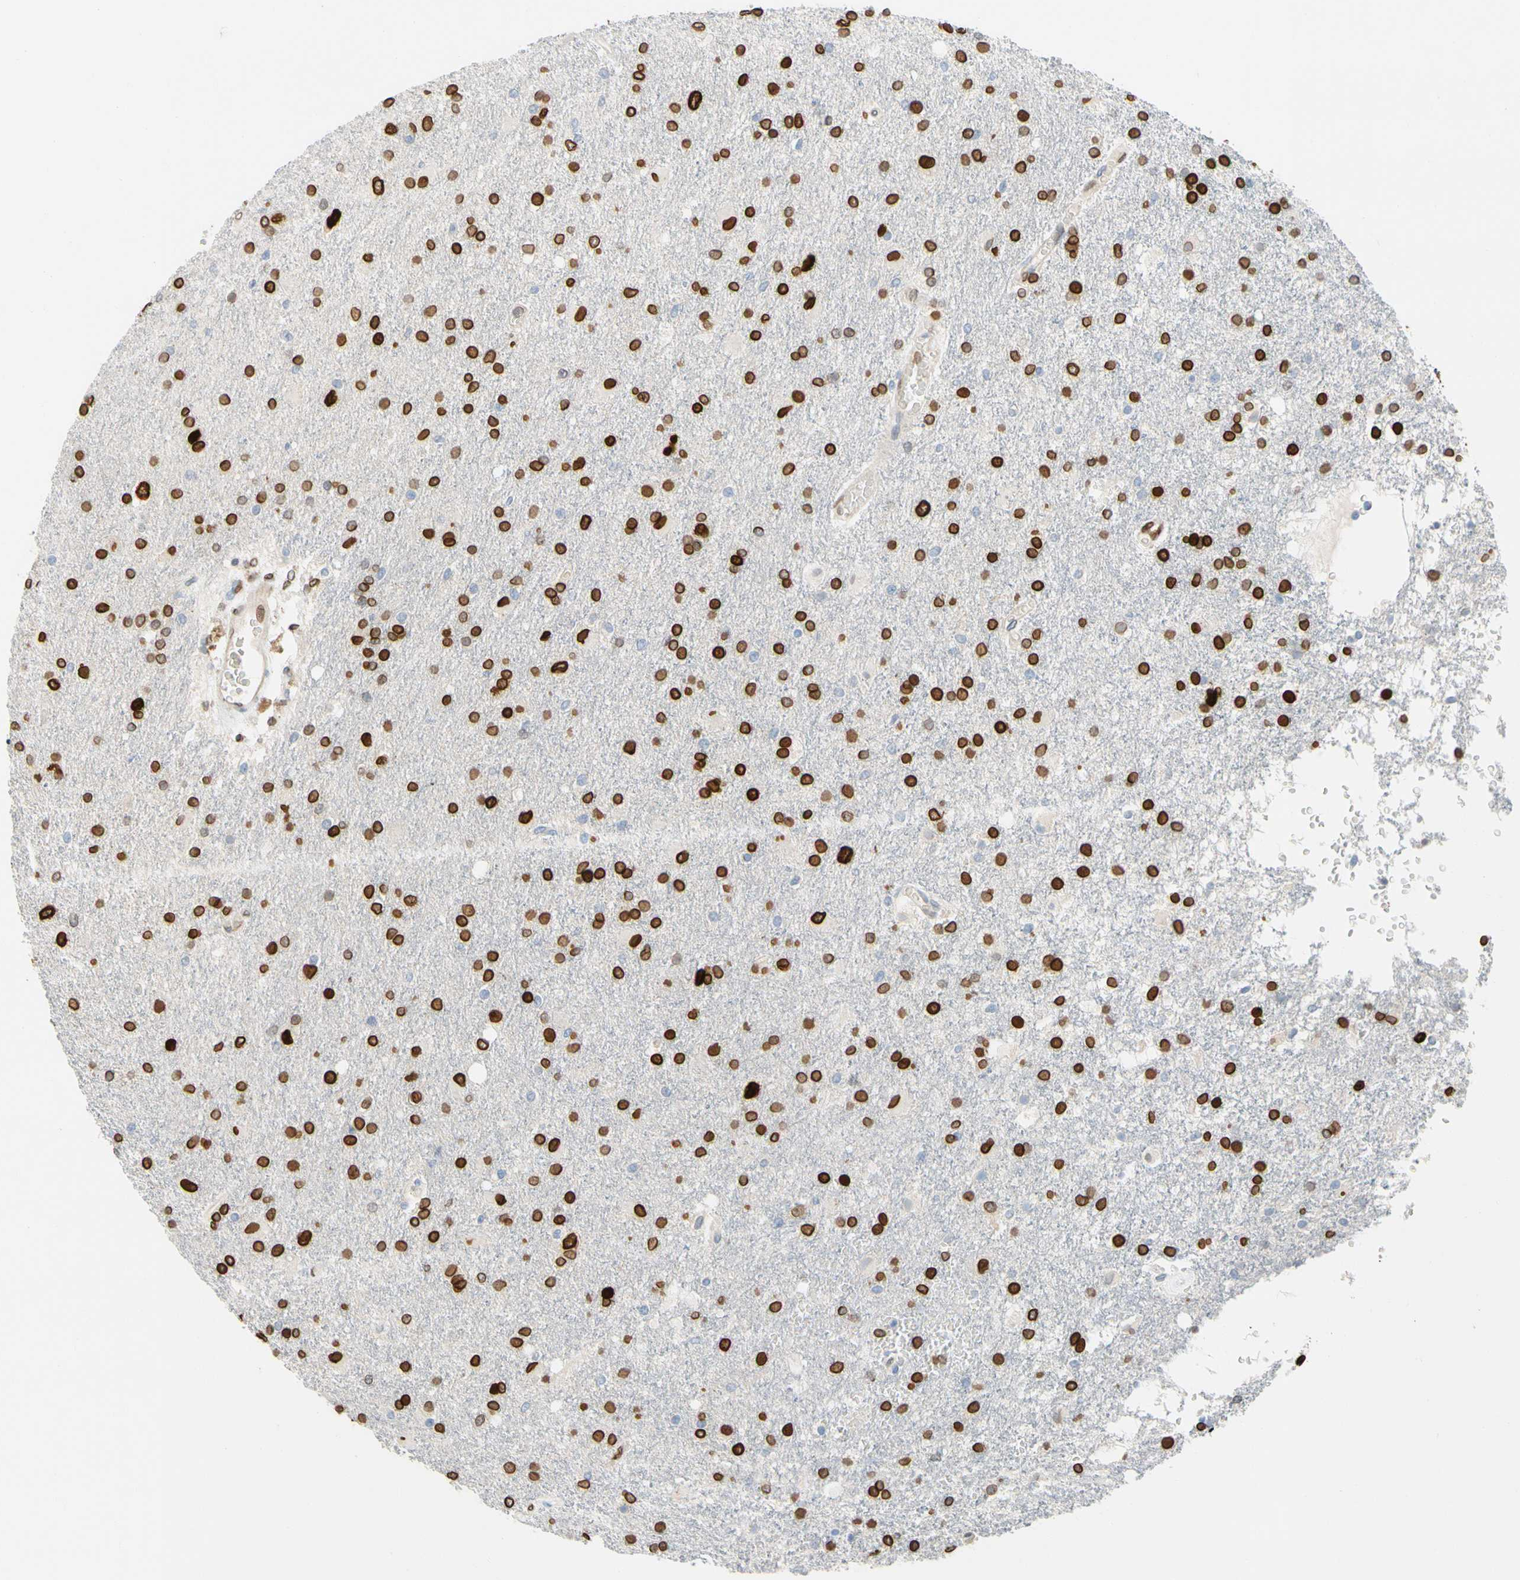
{"staining": {"intensity": "strong", "quantity": ">75%", "location": "cytoplasmic/membranous,nuclear"}, "tissue": "glioma", "cell_type": "Tumor cells", "image_type": "cancer", "snomed": [{"axis": "morphology", "description": "Glioma, malignant, High grade"}, {"axis": "topography", "description": "Brain"}], "caption": "DAB immunohistochemical staining of human malignant high-grade glioma exhibits strong cytoplasmic/membranous and nuclear protein positivity in approximately >75% of tumor cells. (IHC, brightfield microscopy, high magnification).", "gene": "ZNF132", "patient": {"sex": "male", "age": 71}}